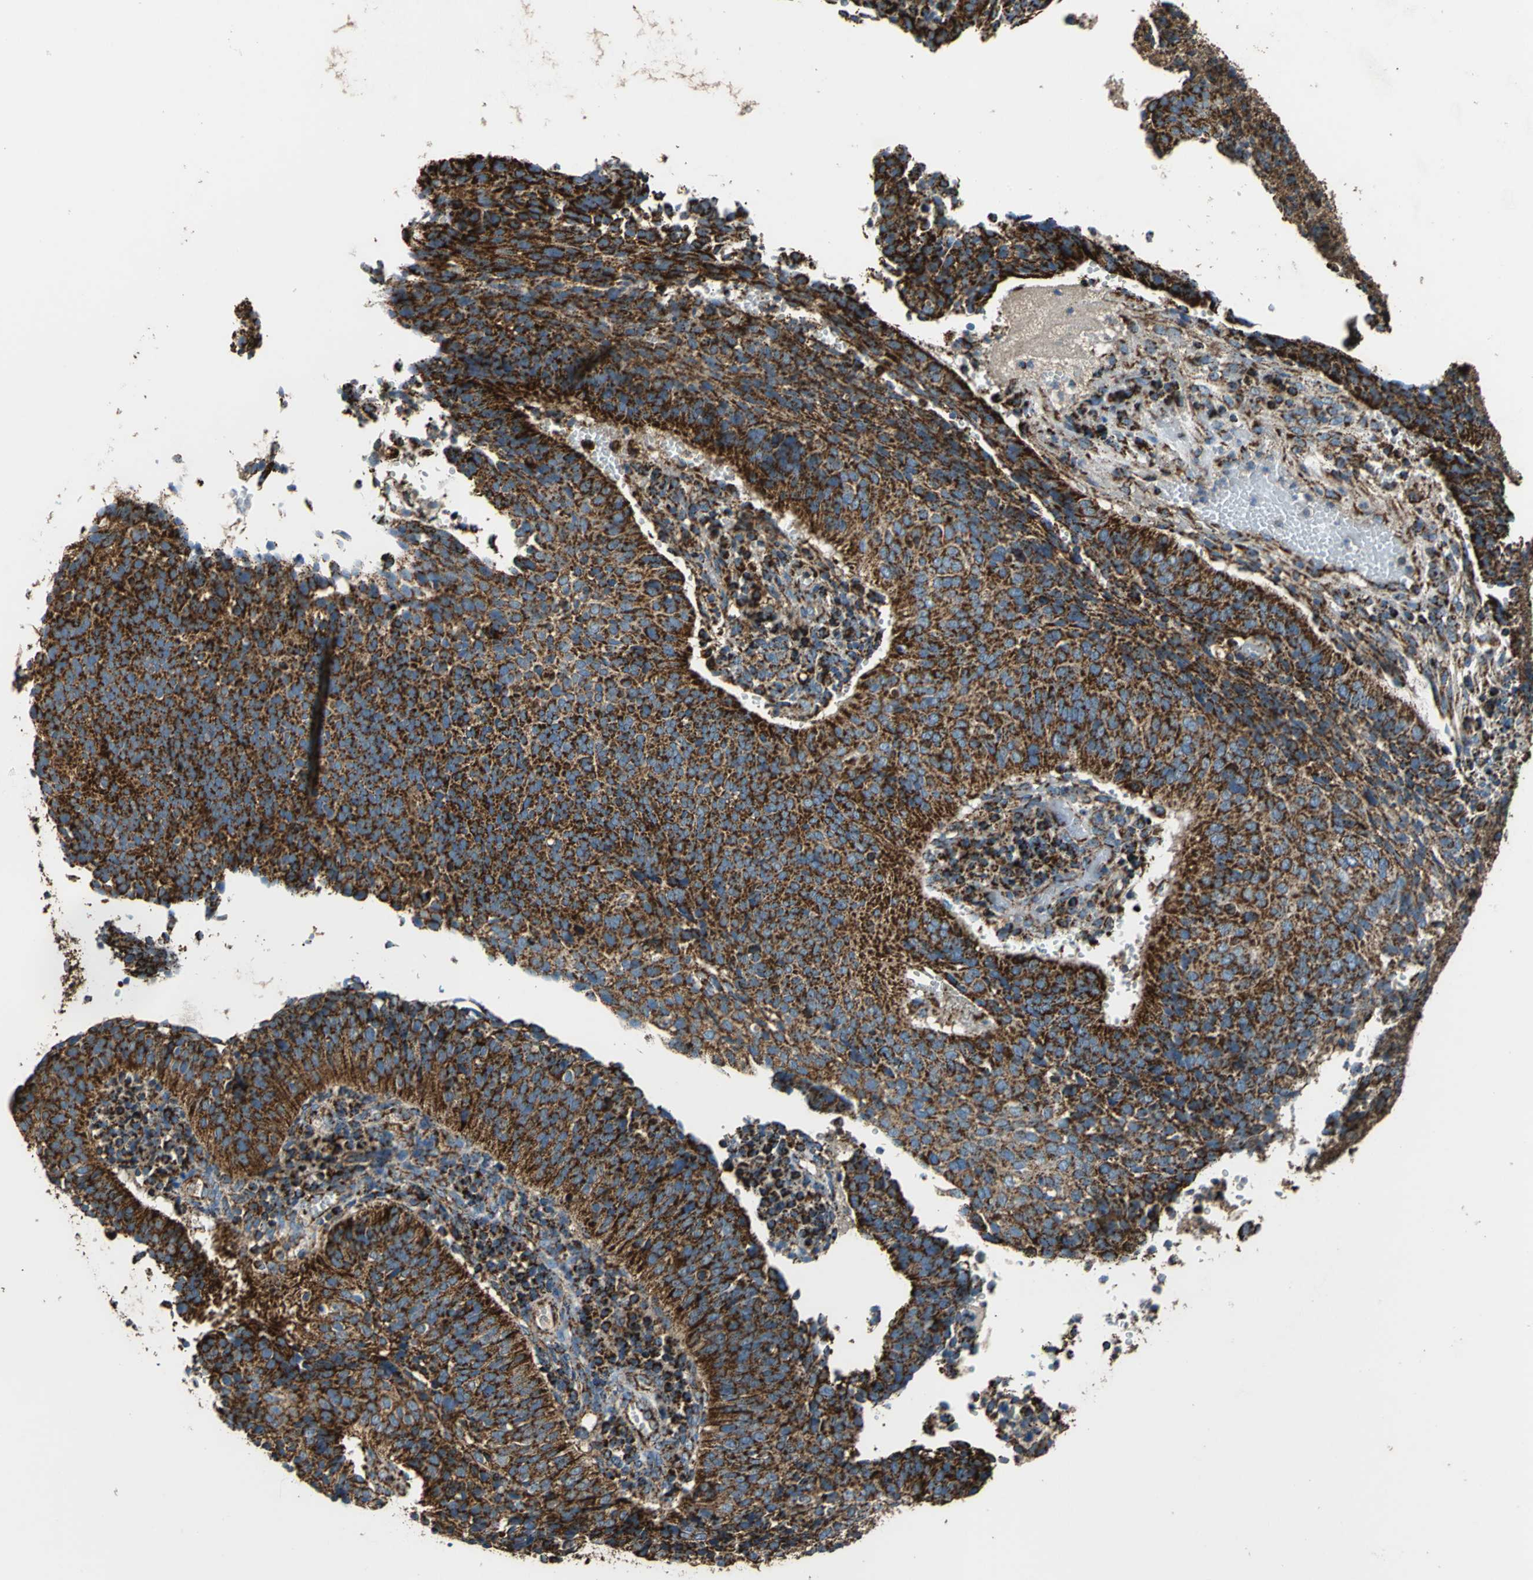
{"staining": {"intensity": "strong", "quantity": ">75%", "location": "cytoplasmic/membranous"}, "tissue": "cervical cancer", "cell_type": "Tumor cells", "image_type": "cancer", "snomed": [{"axis": "morphology", "description": "Squamous cell carcinoma, NOS"}, {"axis": "topography", "description": "Cervix"}], "caption": "This is a histology image of immunohistochemistry staining of cervical squamous cell carcinoma, which shows strong expression in the cytoplasmic/membranous of tumor cells.", "gene": "ECH1", "patient": {"sex": "female", "age": 39}}